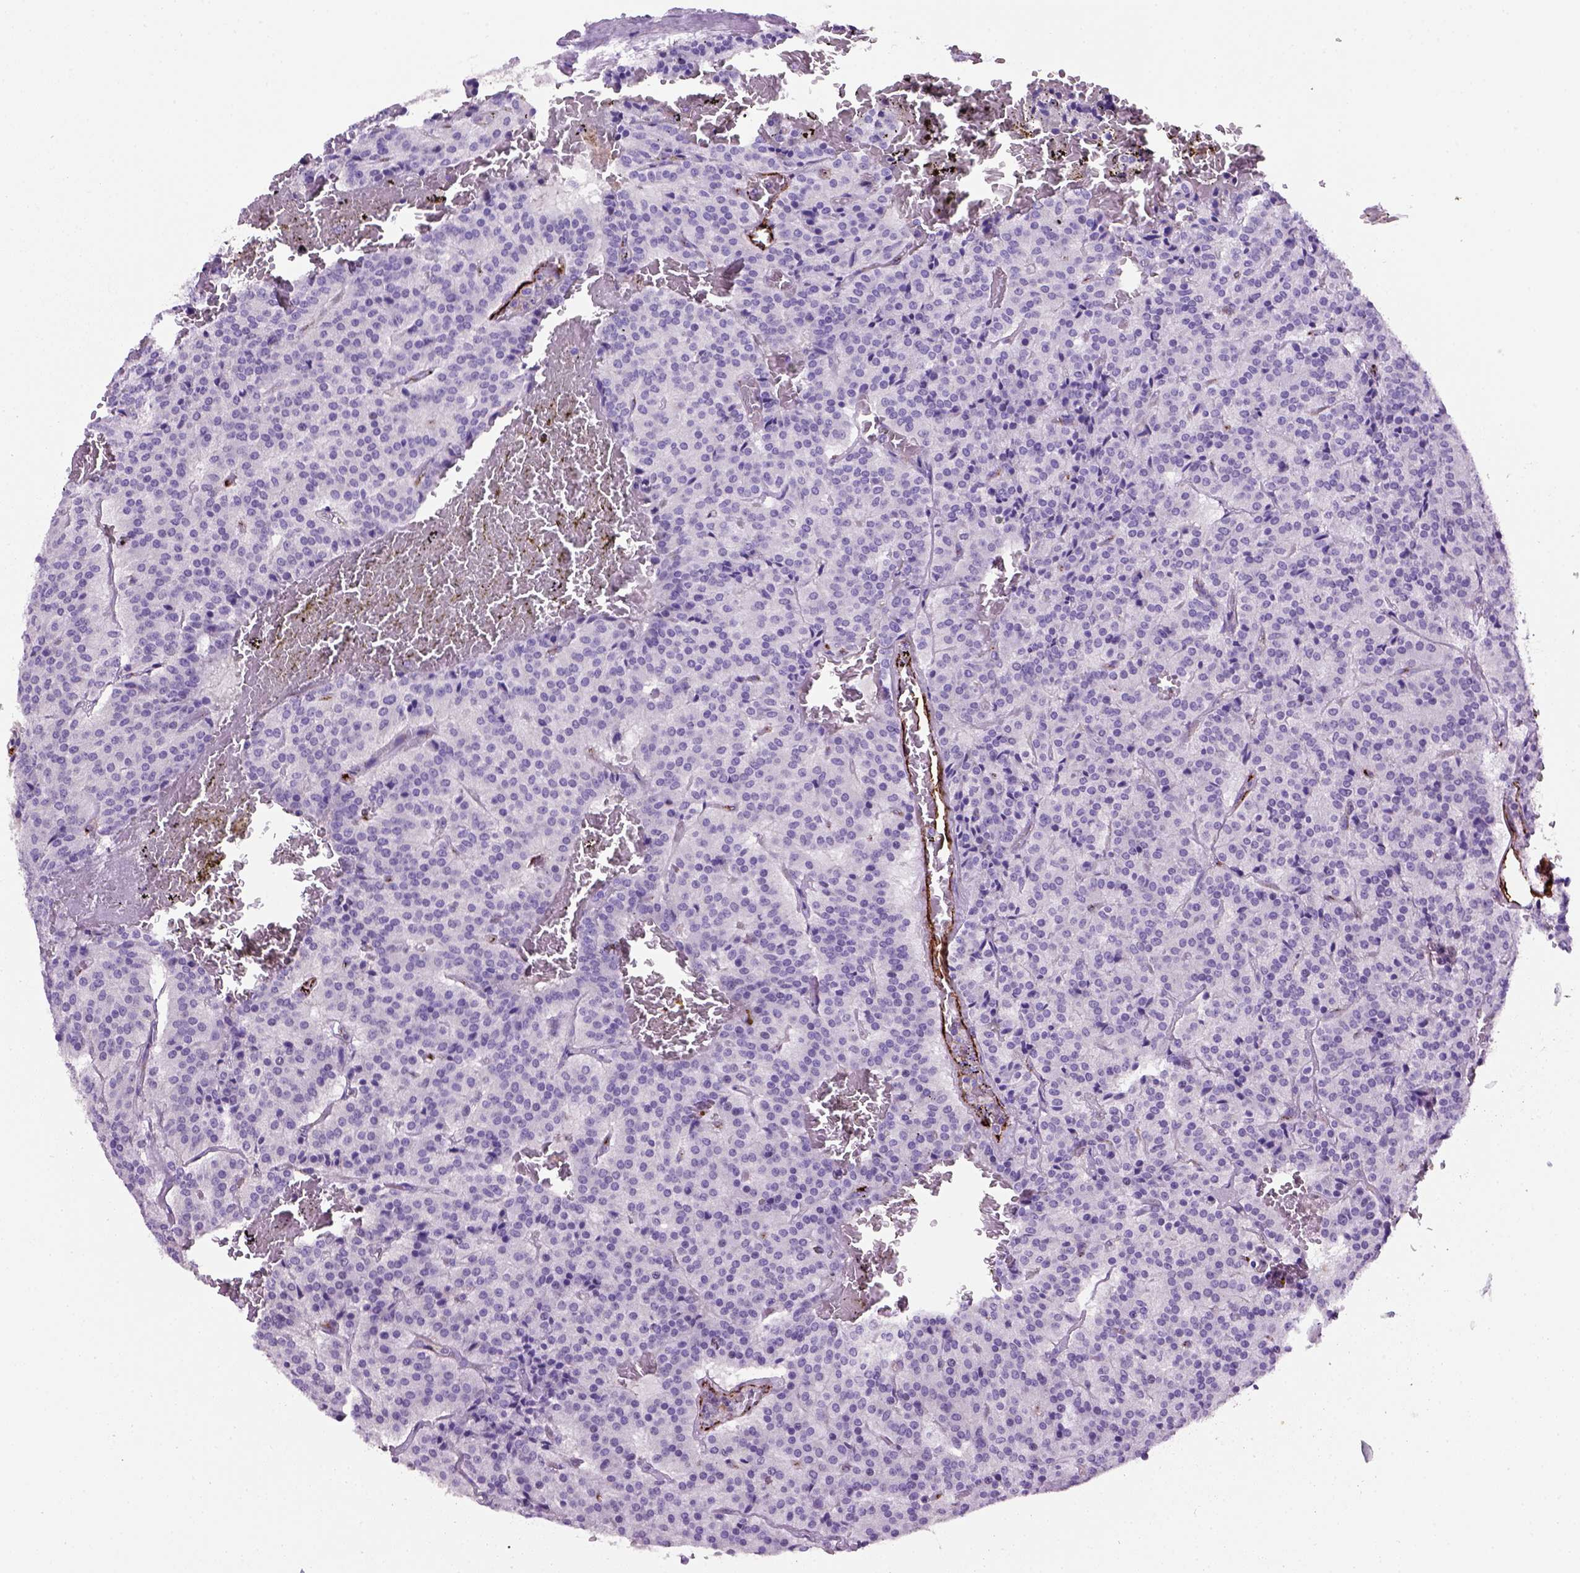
{"staining": {"intensity": "negative", "quantity": "none", "location": "none"}, "tissue": "carcinoid", "cell_type": "Tumor cells", "image_type": "cancer", "snomed": [{"axis": "morphology", "description": "Carcinoid, malignant, NOS"}, {"axis": "topography", "description": "Lung"}], "caption": "Immunohistochemistry micrograph of human carcinoid (malignant) stained for a protein (brown), which displays no positivity in tumor cells.", "gene": "VWF", "patient": {"sex": "male", "age": 70}}